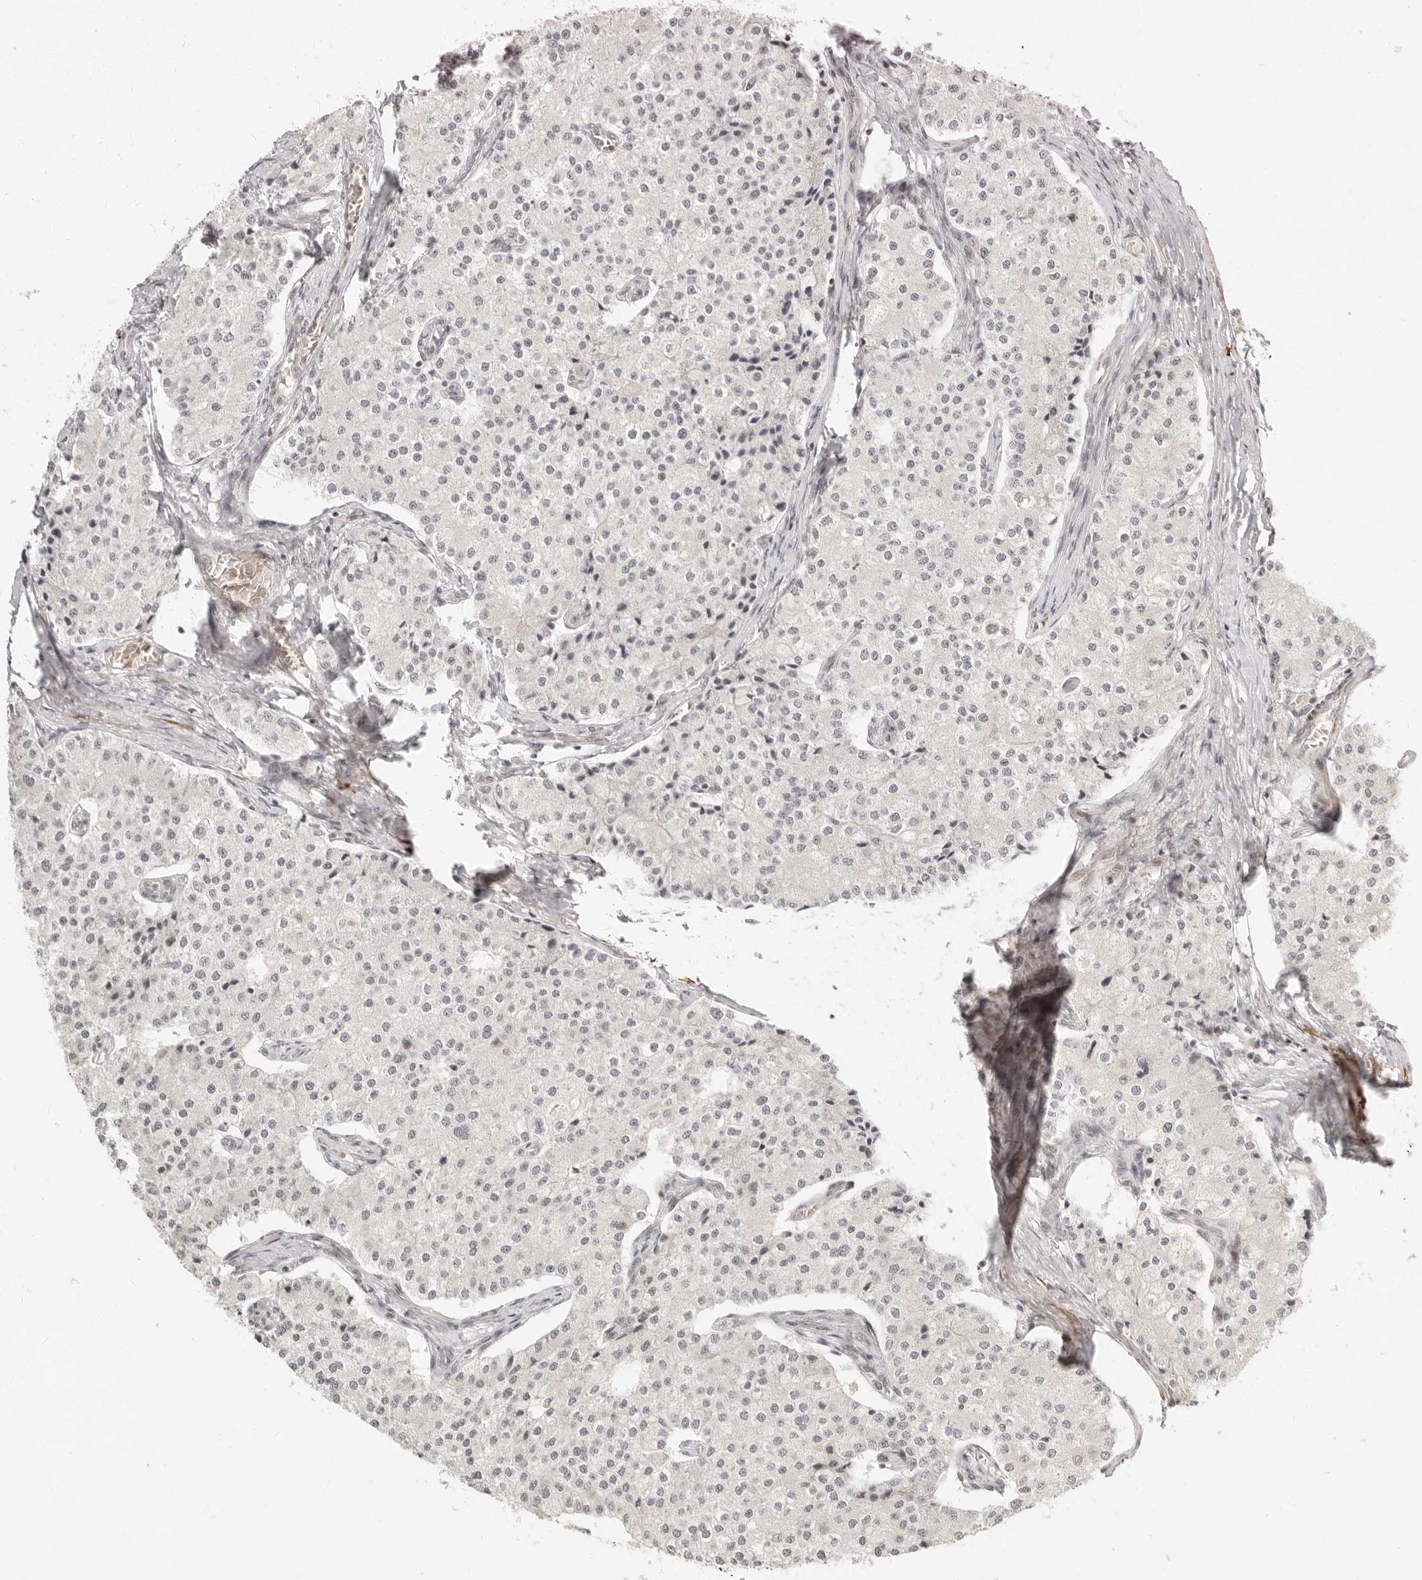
{"staining": {"intensity": "negative", "quantity": "none", "location": "none"}, "tissue": "carcinoid", "cell_type": "Tumor cells", "image_type": "cancer", "snomed": [{"axis": "morphology", "description": "Carcinoid, malignant, NOS"}, {"axis": "topography", "description": "Colon"}], "caption": "Tumor cells show no significant protein expression in malignant carcinoid.", "gene": "GABPA", "patient": {"sex": "female", "age": 52}}